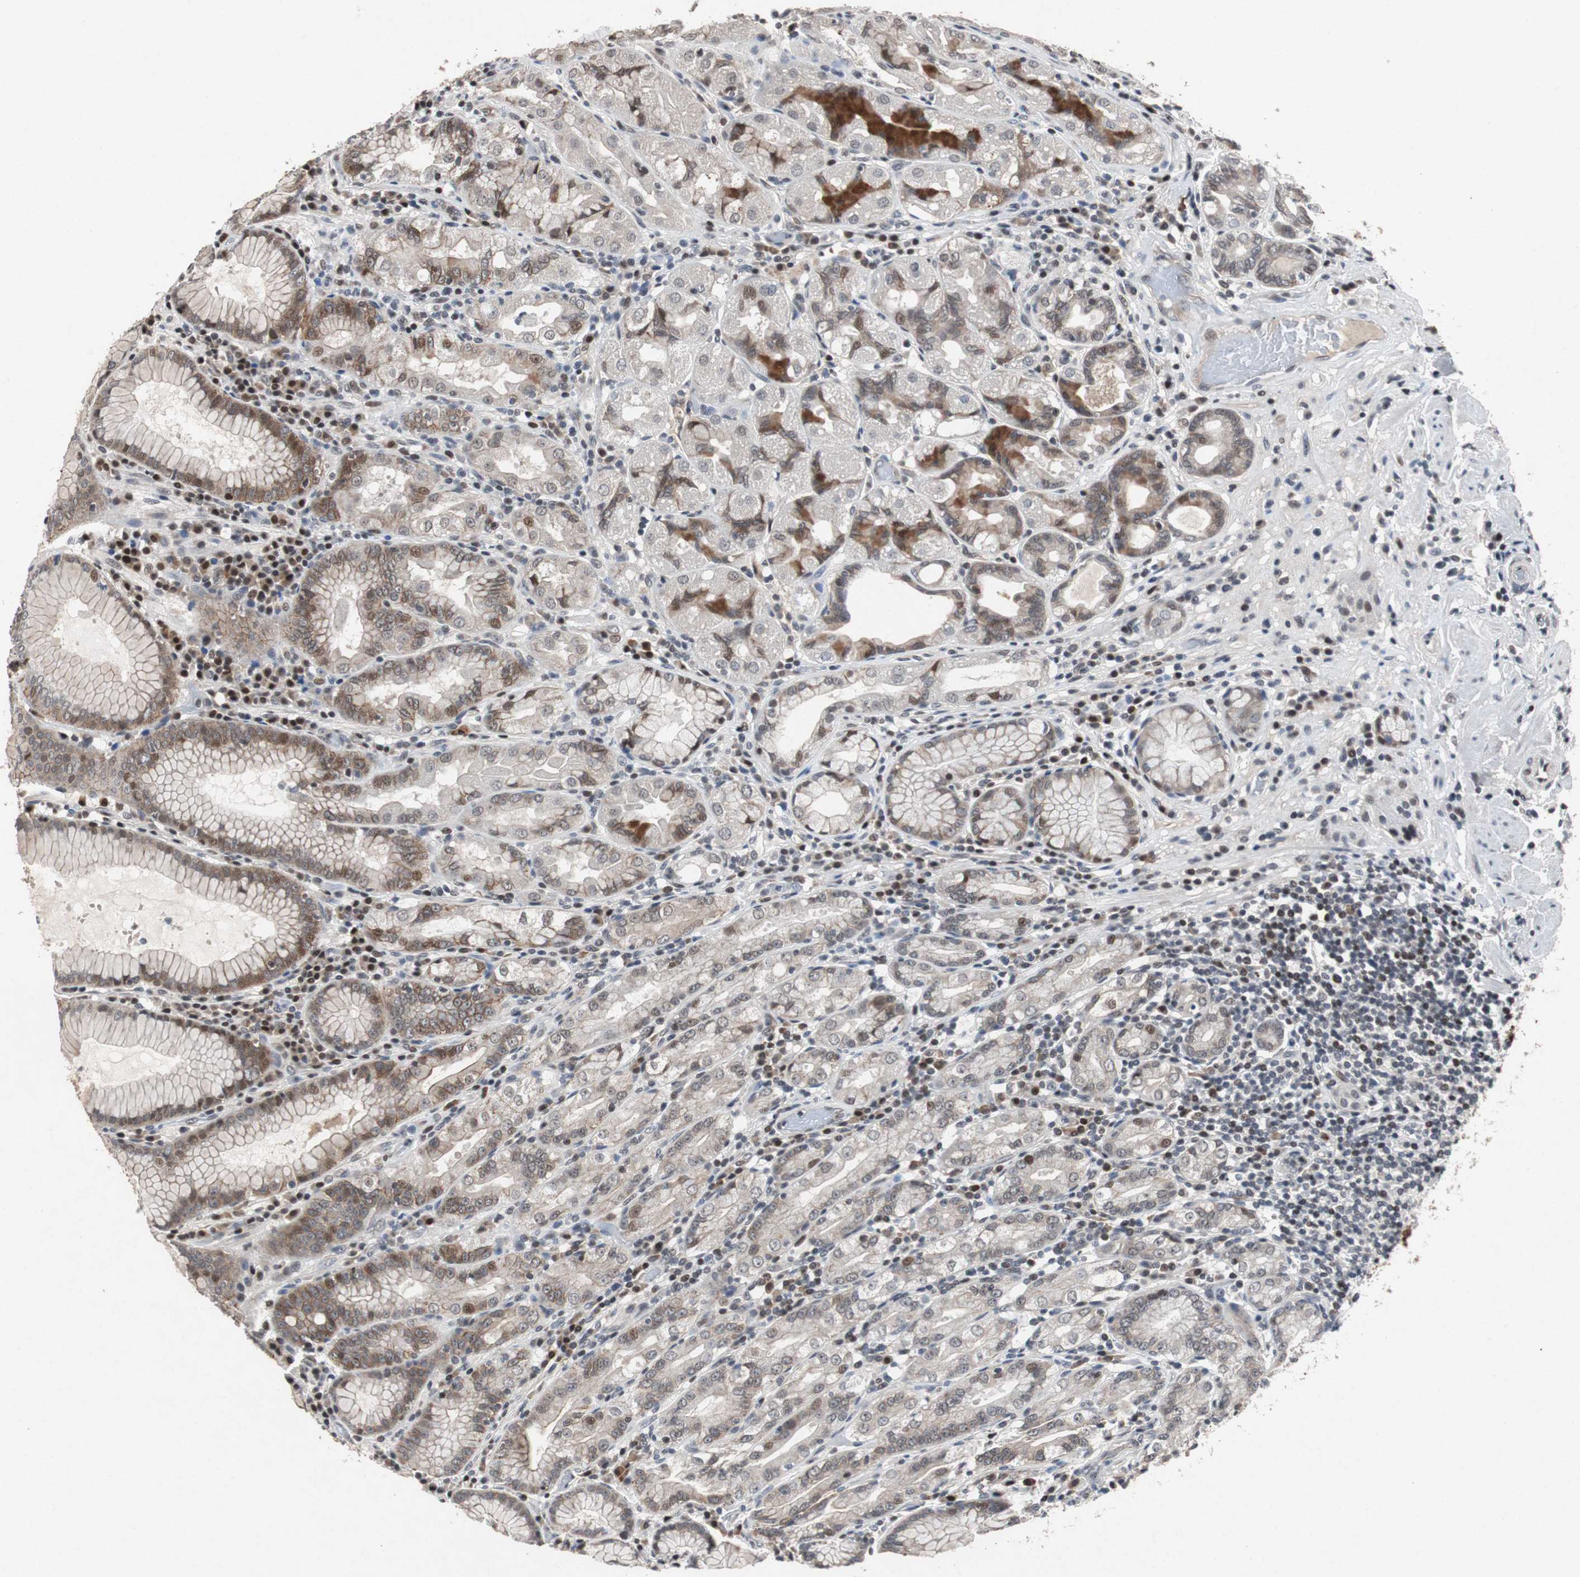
{"staining": {"intensity": "strong", "quantity": "25%-75%", "location": "cytoplasmic/membranous"}, "tissue": "stomach", "cell_type": "Glandular cells", "image_type": "normal", "snomed": [{"axis": "morphology", "description": "Normal tissue, NOS"}, {"axis": "topography", "description": "Stomach, lower"}], "caption": "Immunohistochemistry (IHC) of normal stomach displays high levels of strong cytoplasmic/membranous expression in about 25%-75% of glandular cells. Nuclei are stained in blue.", "gene": "TP63", "patient": {"sex": "female", "age": 76}}